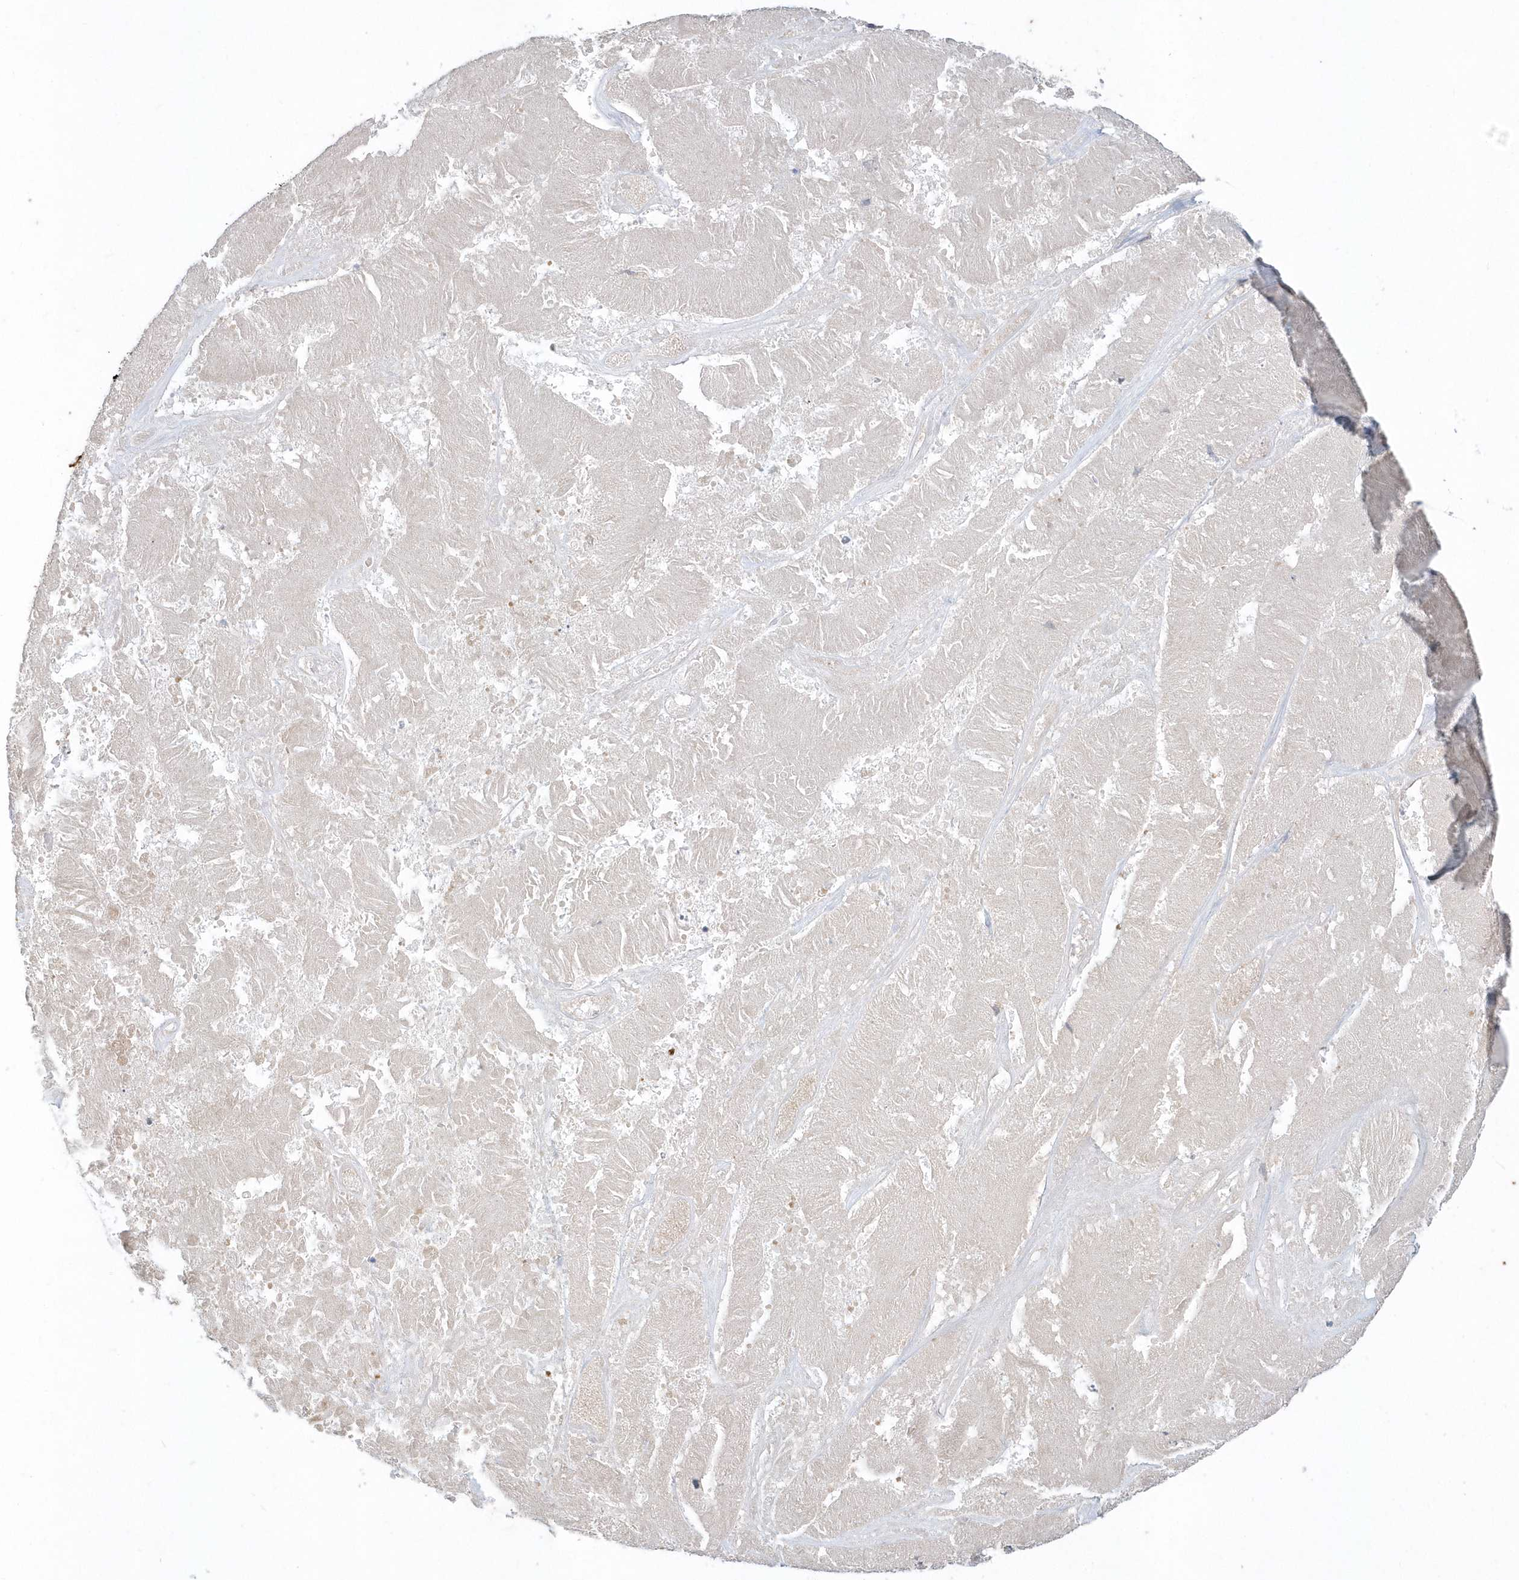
{"staining": {"intensity": "moderate", "quantity": "<25%", "location": "cytoplasmic/membranous,nuclear"}, "tissue": "pancreatic cancer", "cell_type": "Tumor cells", "image_type": "cancer", "snomed": [{"axis": "morphology", "description": "Adenocarcinoma, NOS"}, {"axis": "topography", "description": "Pancreas"}], "caption": "Pancreatic cancer (adenocarcinoma) was stained to show a protein in brown. There is low levels of moderate cytoplasmic/membranous and nuclear staining in approximately <25% of tumor cells. The staining was performed using DAB (3,3'-diaminobenzidine), with brown indicating positive protein expression. Nuclei are stained blue with hematoxylin.", "gene": "AKR7A2", "patient": {"sex": "male", "age": 63}}